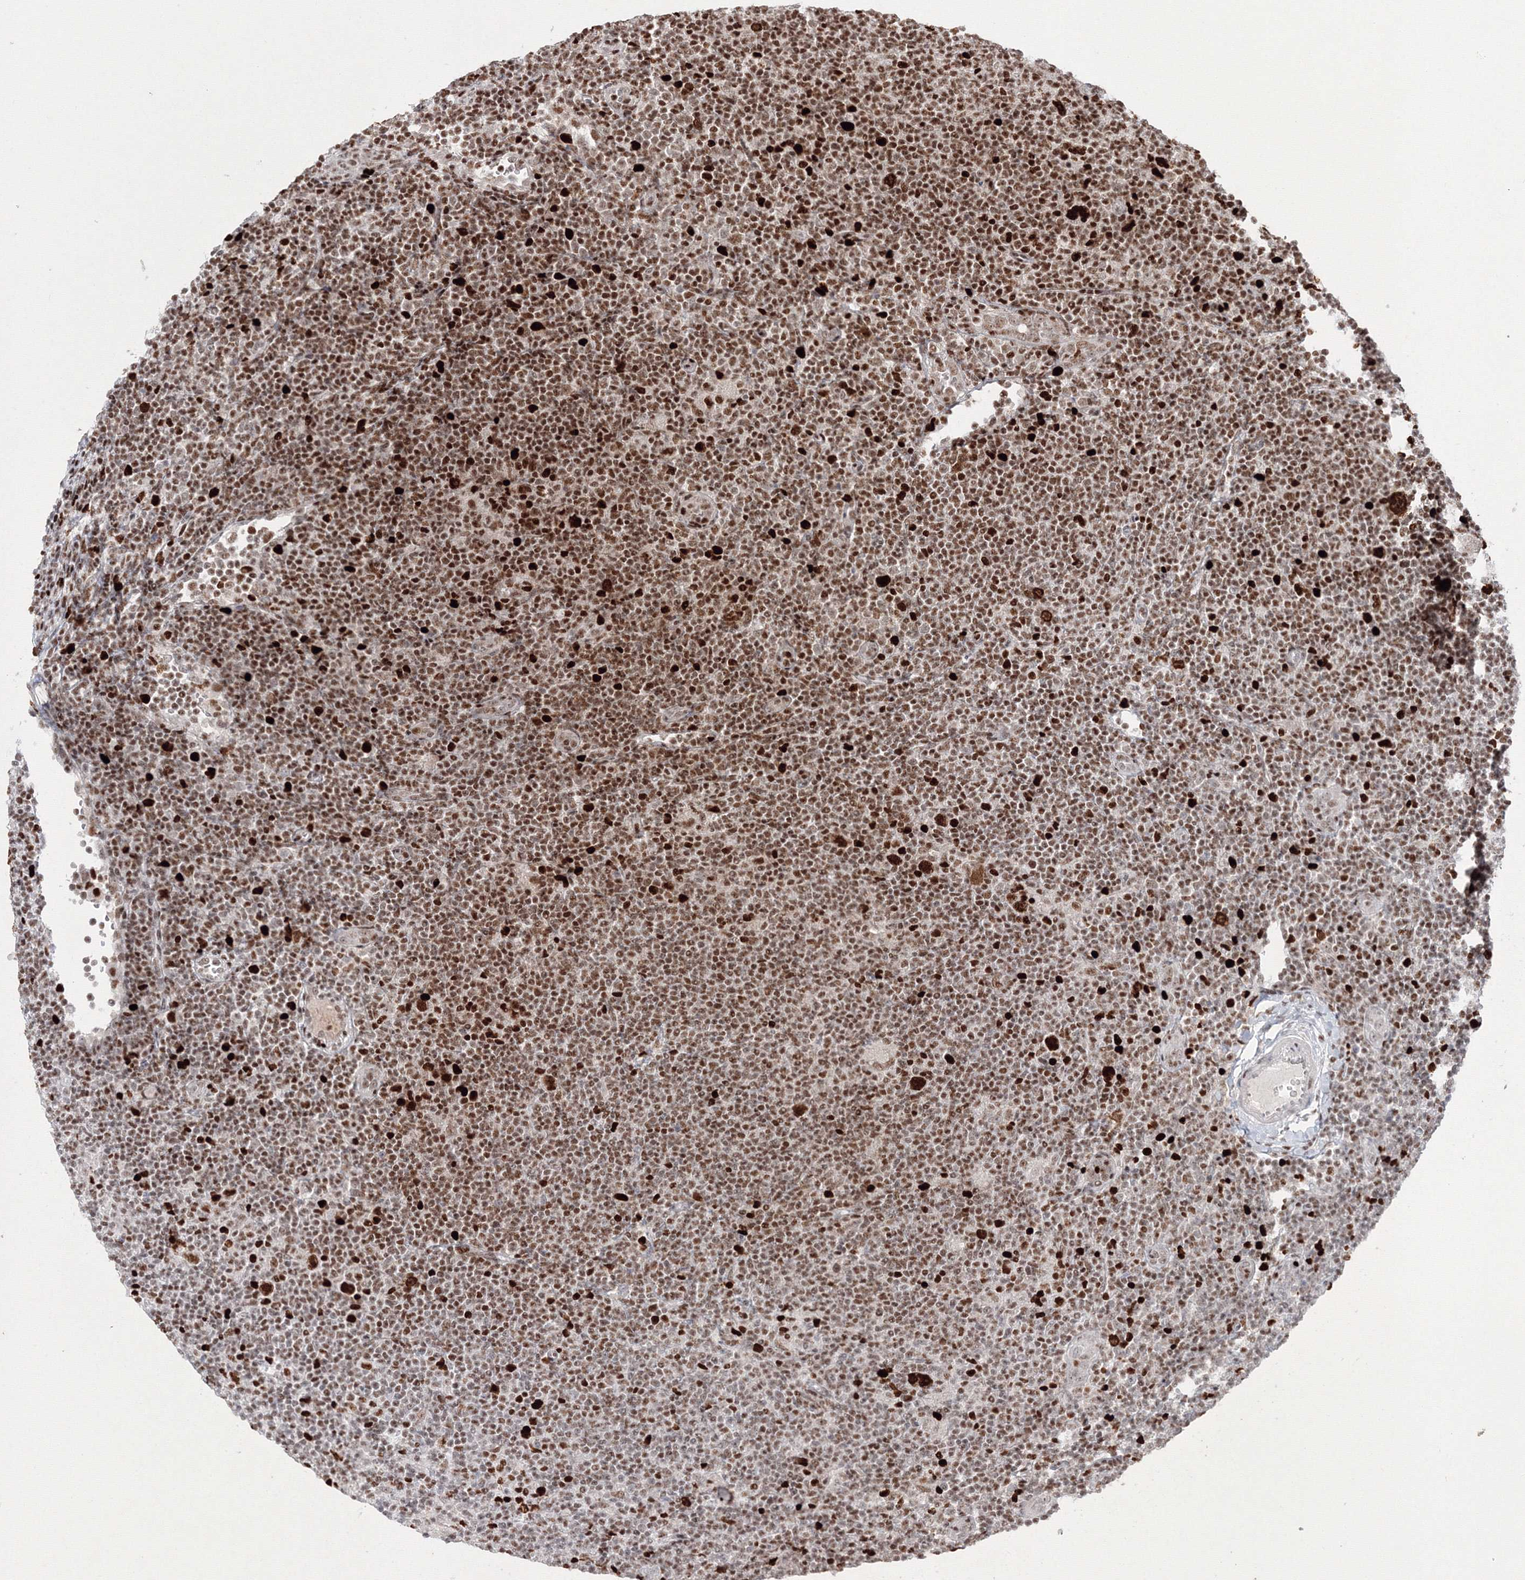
{"staining": {"intensity": "strong", "quantity": ">75%", "location": "nuclear"}, "tissue": "lymphoma", "cell_type": "Tumor cells", "image_type": "cancer", "snomed": [{"axis": "morphology", "description": "Hodgkin's disease, NOS"}, {"axis": "topography", "description": "Lymph node"}], "caption": "Lymphoma tissue shows strong nuclear staining in approximately >75% of tumor cells", "gene": "LIG1", "patient": {"sex": "female", "age": 57}}